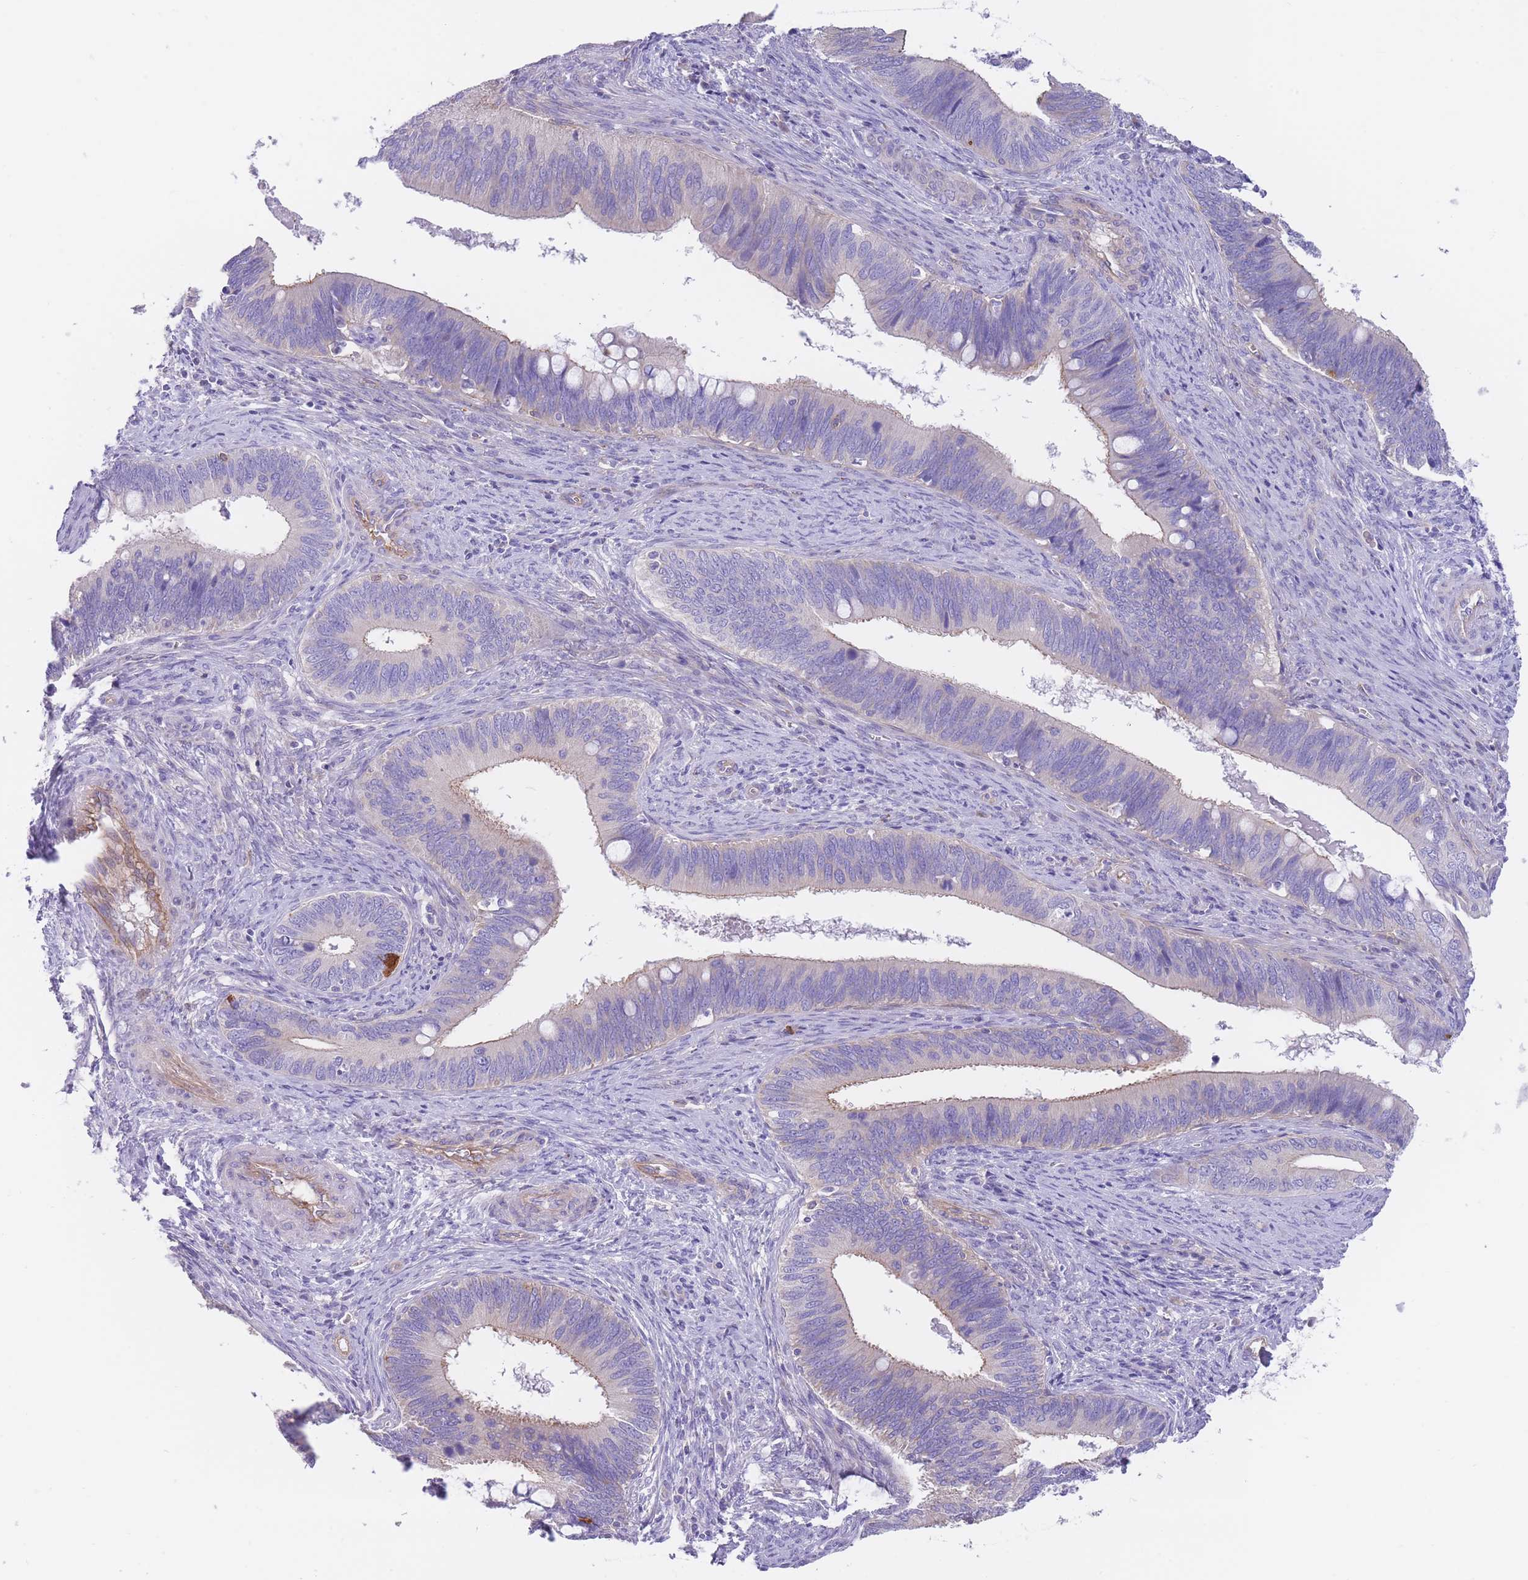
{"staining": {"intensity": "negative", "quantity": "none", "location": "none"}, "tissue": "cervical cancer", "cell_type": "Tumor cells", "image_type": "cancer", "snomed": [{"axis": "morphology", "description": "Adenocarcinoma, NOS"}, {"axis": "topography", "description": "Cervix"}], "caption": "The photomicrograph shows no staining of tumor cells in cervical cancer.", "gene": "LDB3", "patient": {"sex": "female", "age": 42}}